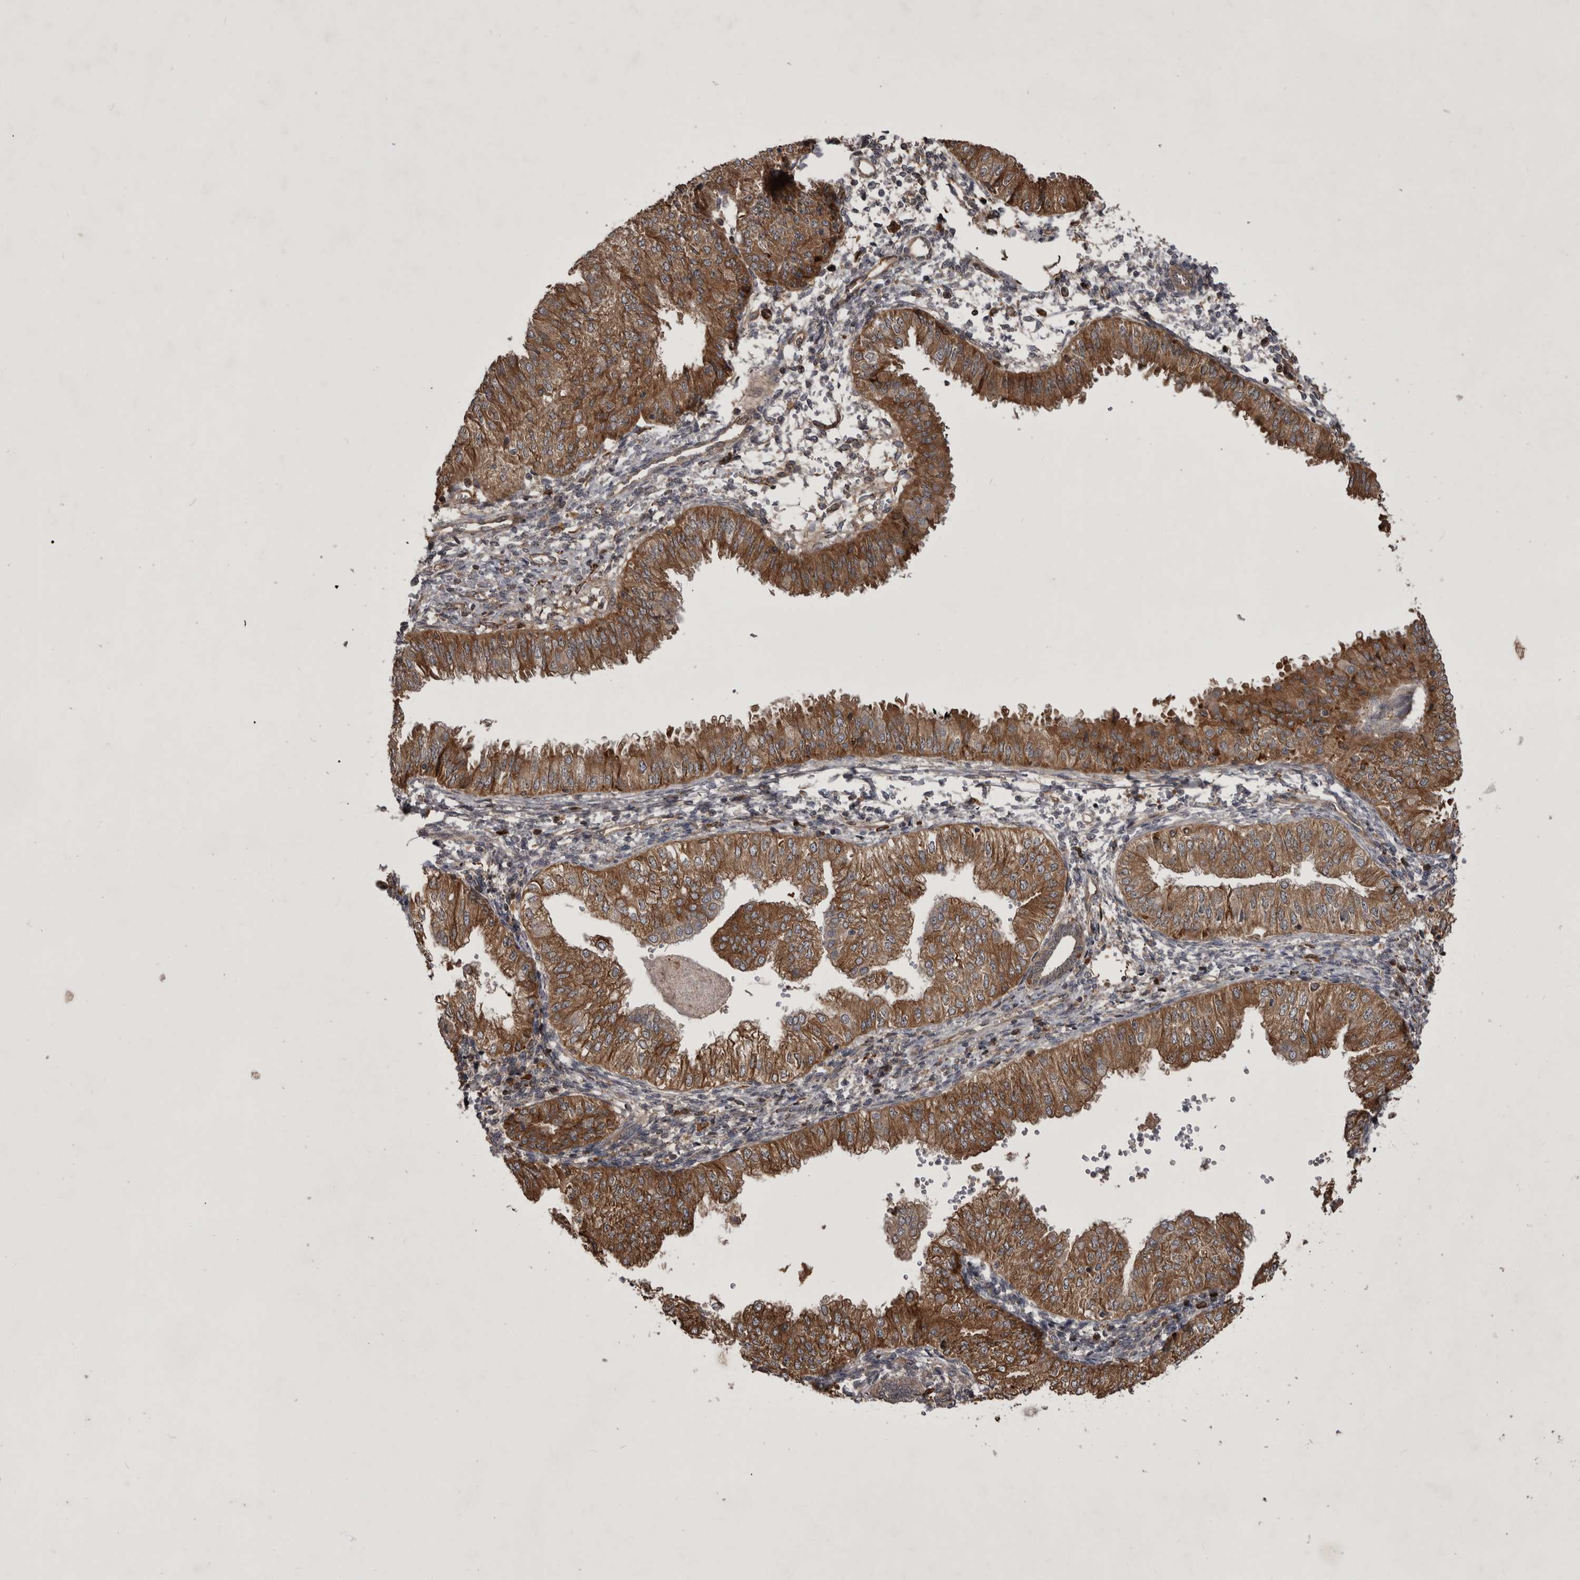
{"staining": {"intensity": "moderate", "quantity": ">75%", "location": "cytoplasmic/membranous"}, "tissue": "endometrial cancer", "cell_type": "Tumor cells", "image_type": "cancer", "snomed": [{"axis": "morphology", "description": "Normal tissue, NOS"}, {"axis": "morphology", "description": "Adenocarcinoma, NOS"}, {"axis": "topography", "description": "Endometrium"}], "caption": "An immunohistochemistry image of tumor tissue is shown. Protein staining in brown highlights moderate cytoplasmic/membranous positivity in adenocarcinoma (endometrial) within tumor cells.", "gene": "RAB3GAP2", "patient": {"sex": "female", "age": 53}}